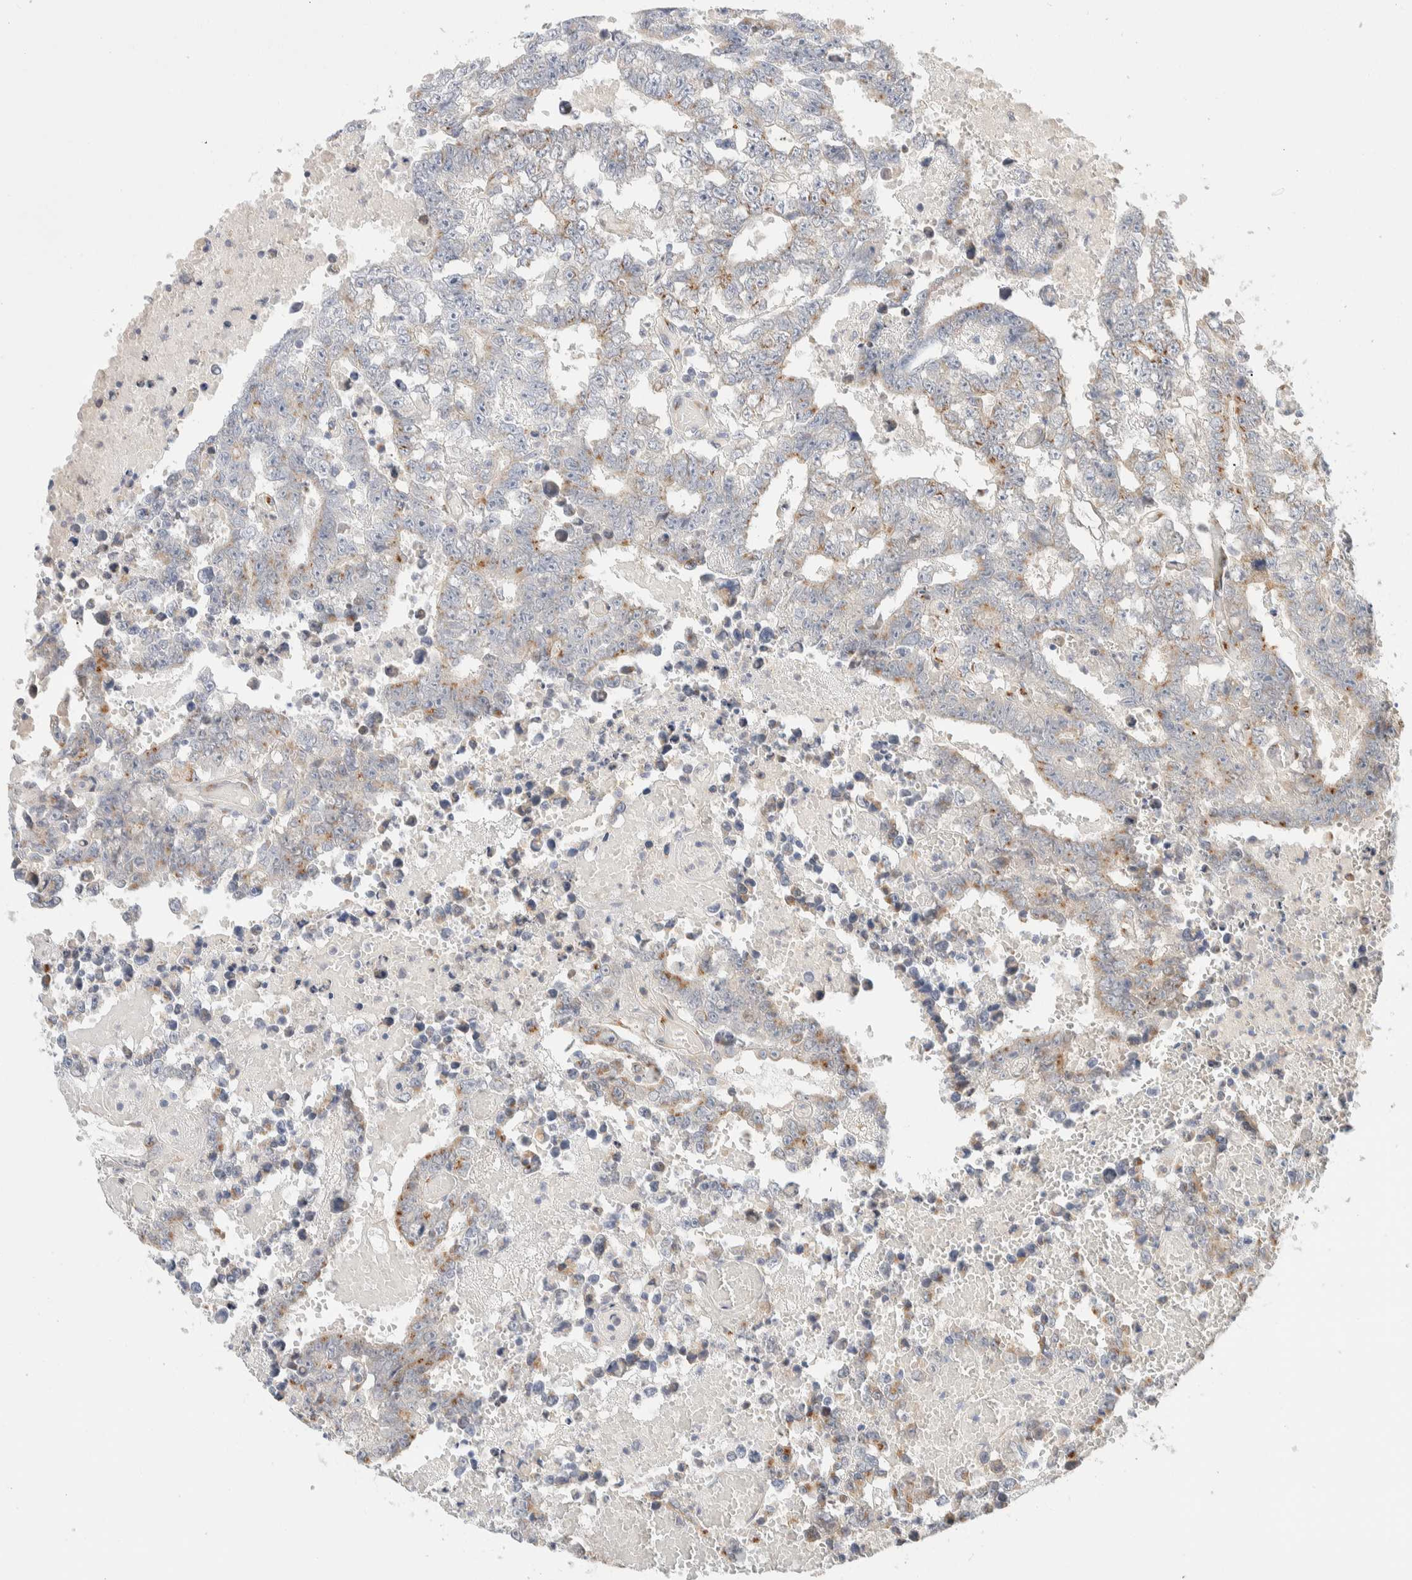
{"staining": {"intensity": "weak", "quantity": "25%-75%", "location": "cytoplasmic/membranous"}, "tissue": "testis cancer", "cell_type": "Tumor cells", "image_type": "cancer", "snomed": [{"axis": "morphology", "description": "Carcinoma, Embryonal, NOS"}, {"axis": "topography", "description": "Testis"}], "caption": "Immunohistochemical staining of human testis cancer reveals weak cytoplasmic/membranous protein staining in approximately 25%-75% of tumor cells. Nuclei are stained in blue.", "gene": "TMEM184B", "patient": {"sex": "male", "age": 25}}